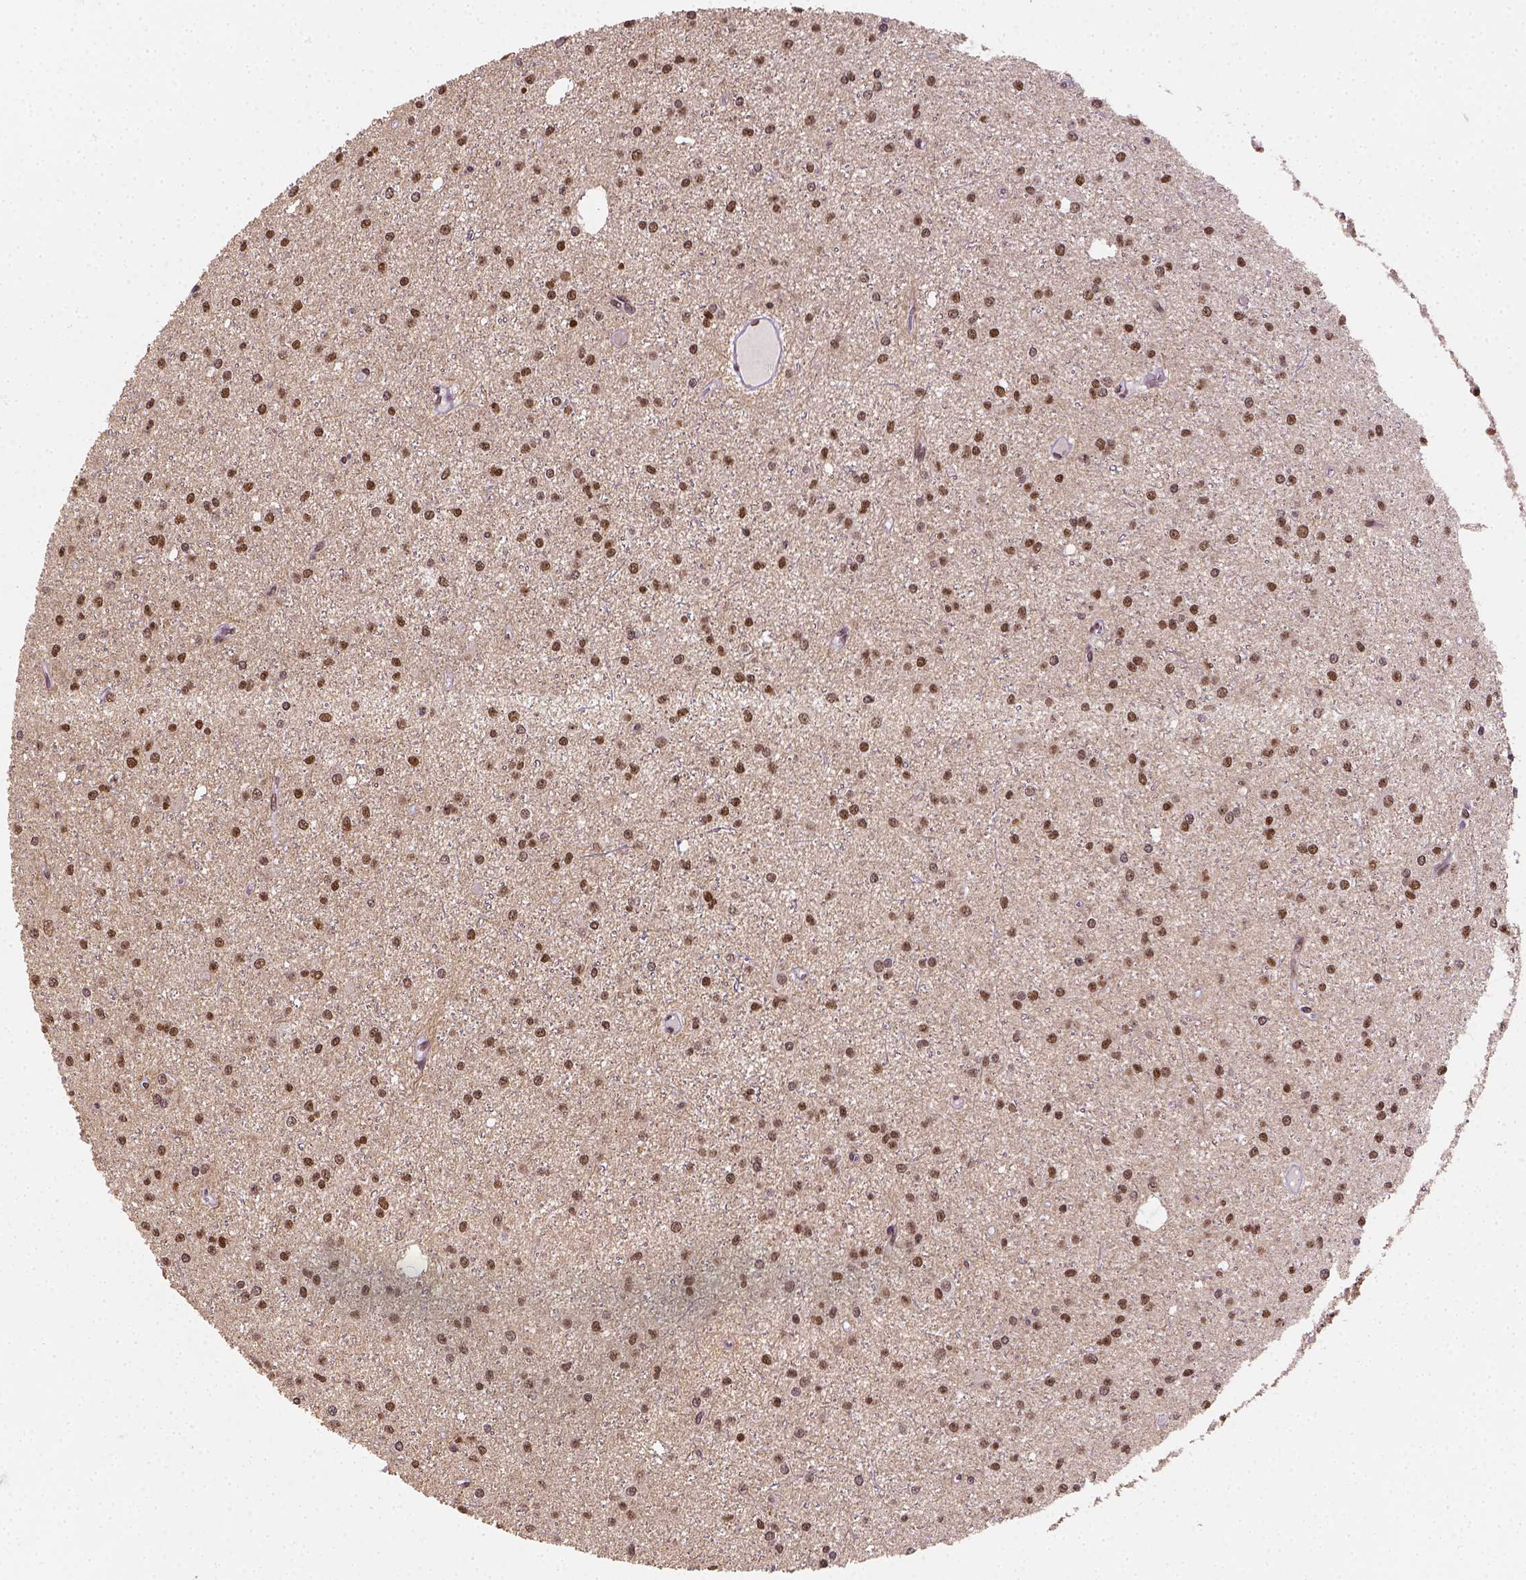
{"staining": {"intensity": "strong", "quantity": ">75%", "location": "nuclear"}, "tissue": "glioma", "cell_type": "Tumor cells", "image_type": "cancer", "snomed": [{"axis": "morphology", "description": "Glioma, malignant, Low grade"}, {"axis": "topography", "description": "Brain"}], "caption": "Protein analysis of glioma tissue displays strong nuclear expression in about >75% of tumor cells.", "gene": "FANCE", "patient": {"sex": "male", "age": 27}}